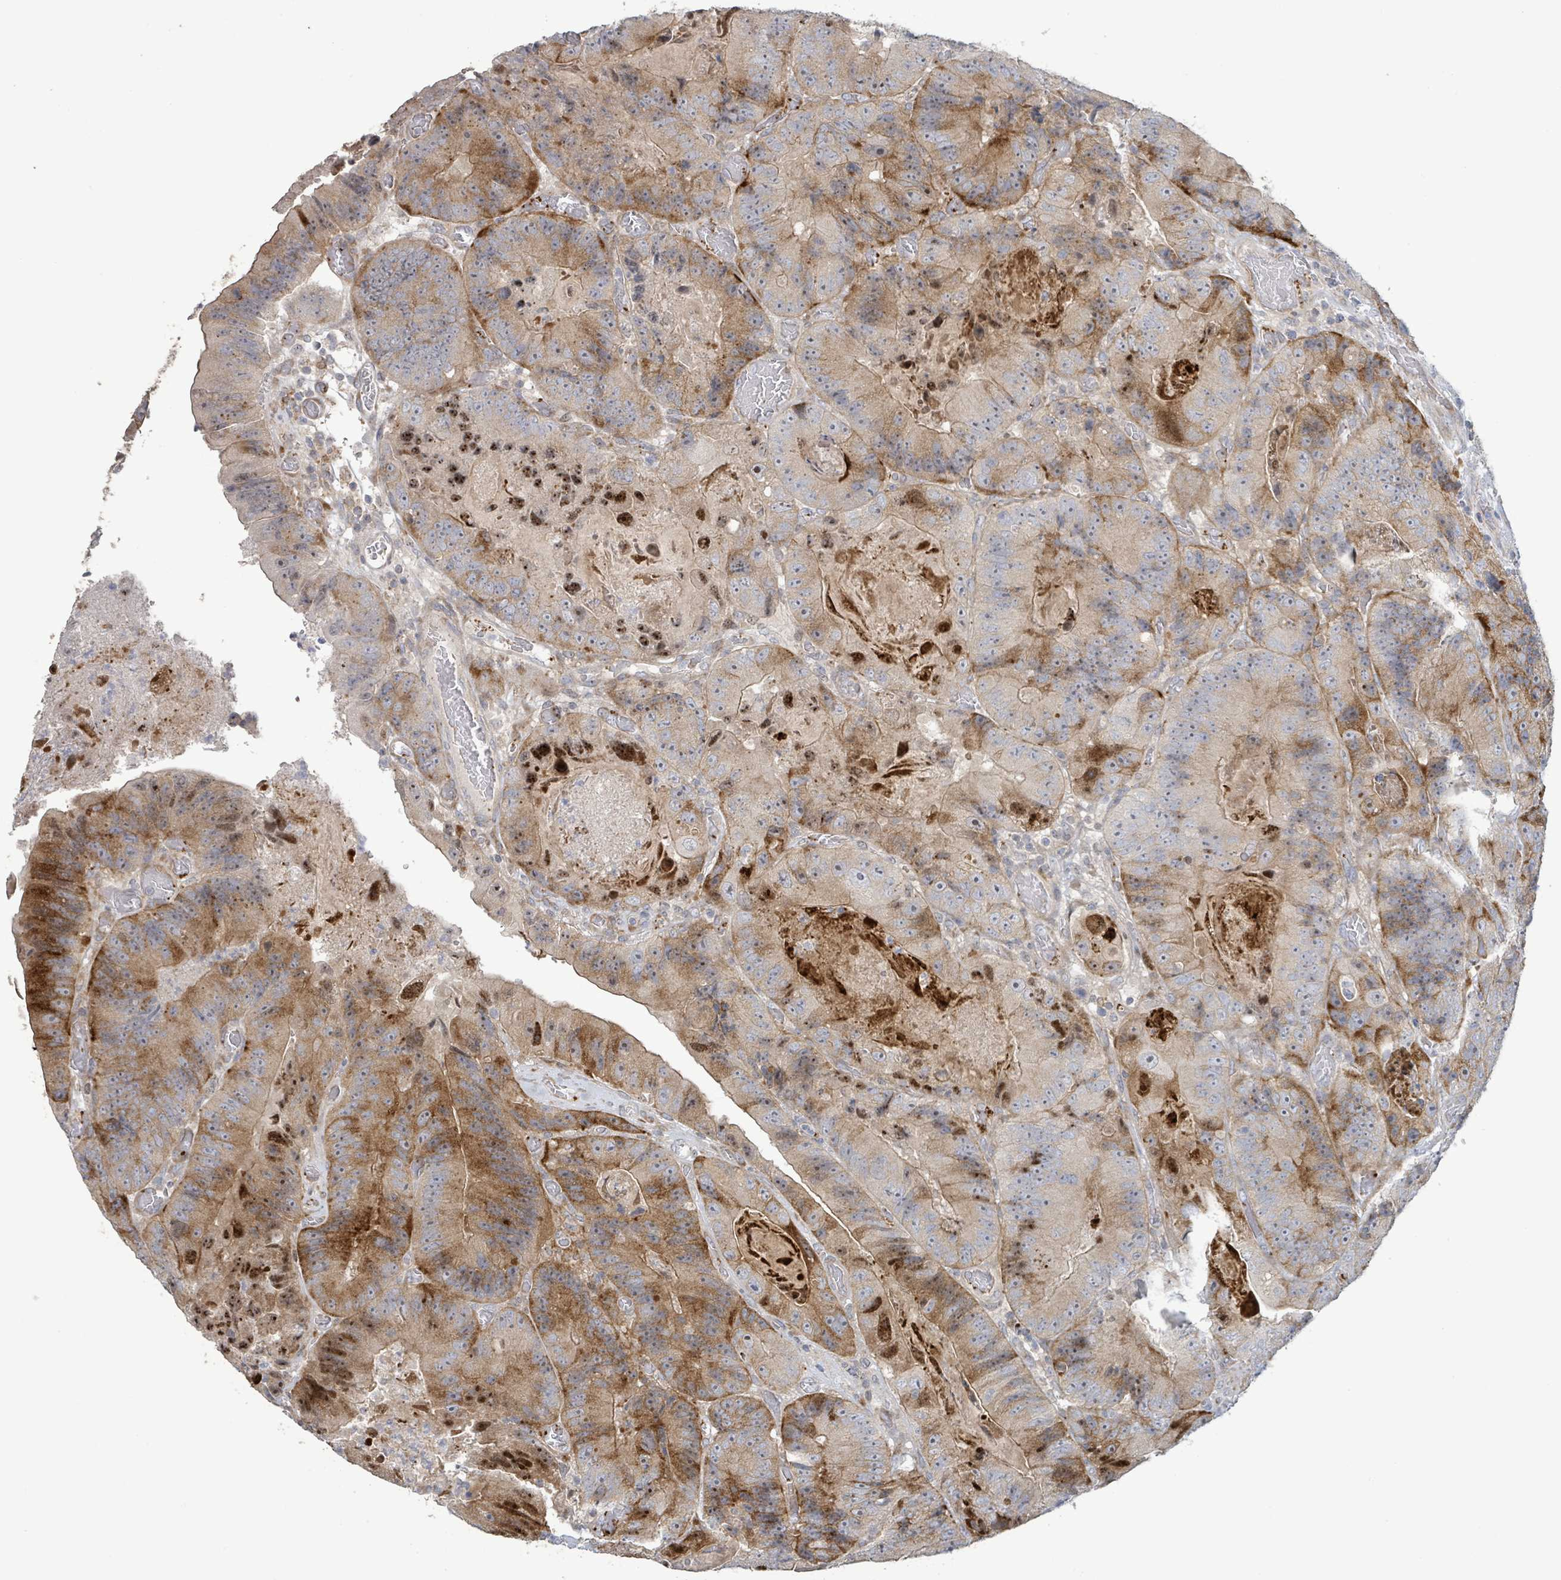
{"staining": {"intensity": "moderate", "quantity": "25%-75%", "location": "cytoplasmic/membranous"}, "tissue": "colorectal cancer", "cell_type": "Tumor cells", "image_type": "cancer", "snomed": [{"axis": "morphology", "description": "Adenocarcinoma, NOS"}, {"axis": "topography", "description": "Colon"}], "caption": "The immunohistochemical stain shows moderate cytoplasmic/membranous positivity in tumor cells of adenocarcinoma (colorectal) tissue.", "gene": "LILRA4", "patient": {"sex": "female", "age": 86}}